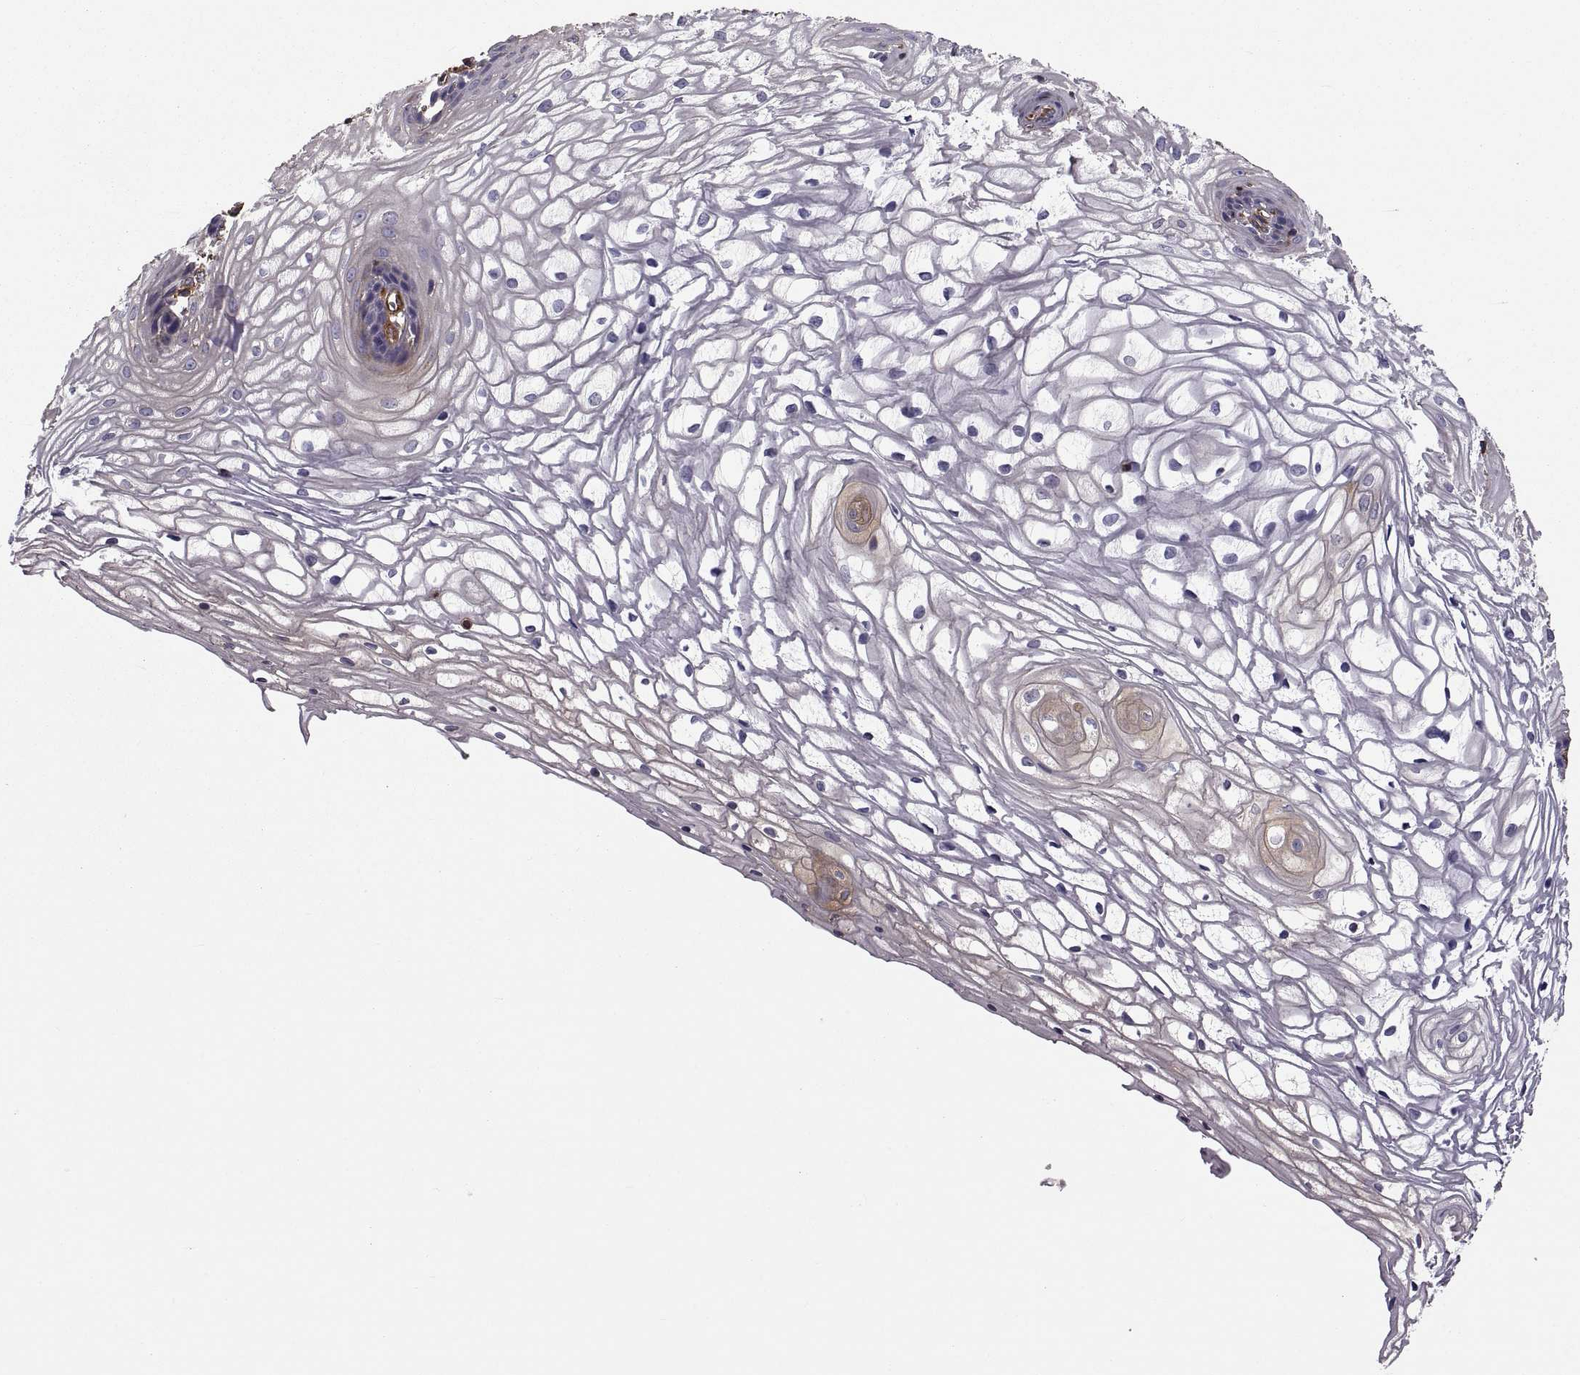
{"staining": {"intensity": "weak", "quantity": "<25%", "location": "cytoplasmic/membranous"}, "tissue": "vagina", "cell_type": "Squamous epithelial cells", "image_type": "normal", "snomed": [{"axis": "morphology", "description": "Normal tissue, NOS"}, {"axis": "topography", "description": "Vagina"}], "caption": "An IHC image of normal vagina is shown. There is no staining in squamous epithelial cells of vagina. (Stains: DAB (3,3'-diaminobenzidine) immunohistochemistry with hematoxylin counter stain, Microscopy: brightfield microscopy at high magnification).", "gene": "MYH9", "patient": {"sex": "female", "age": 34}}